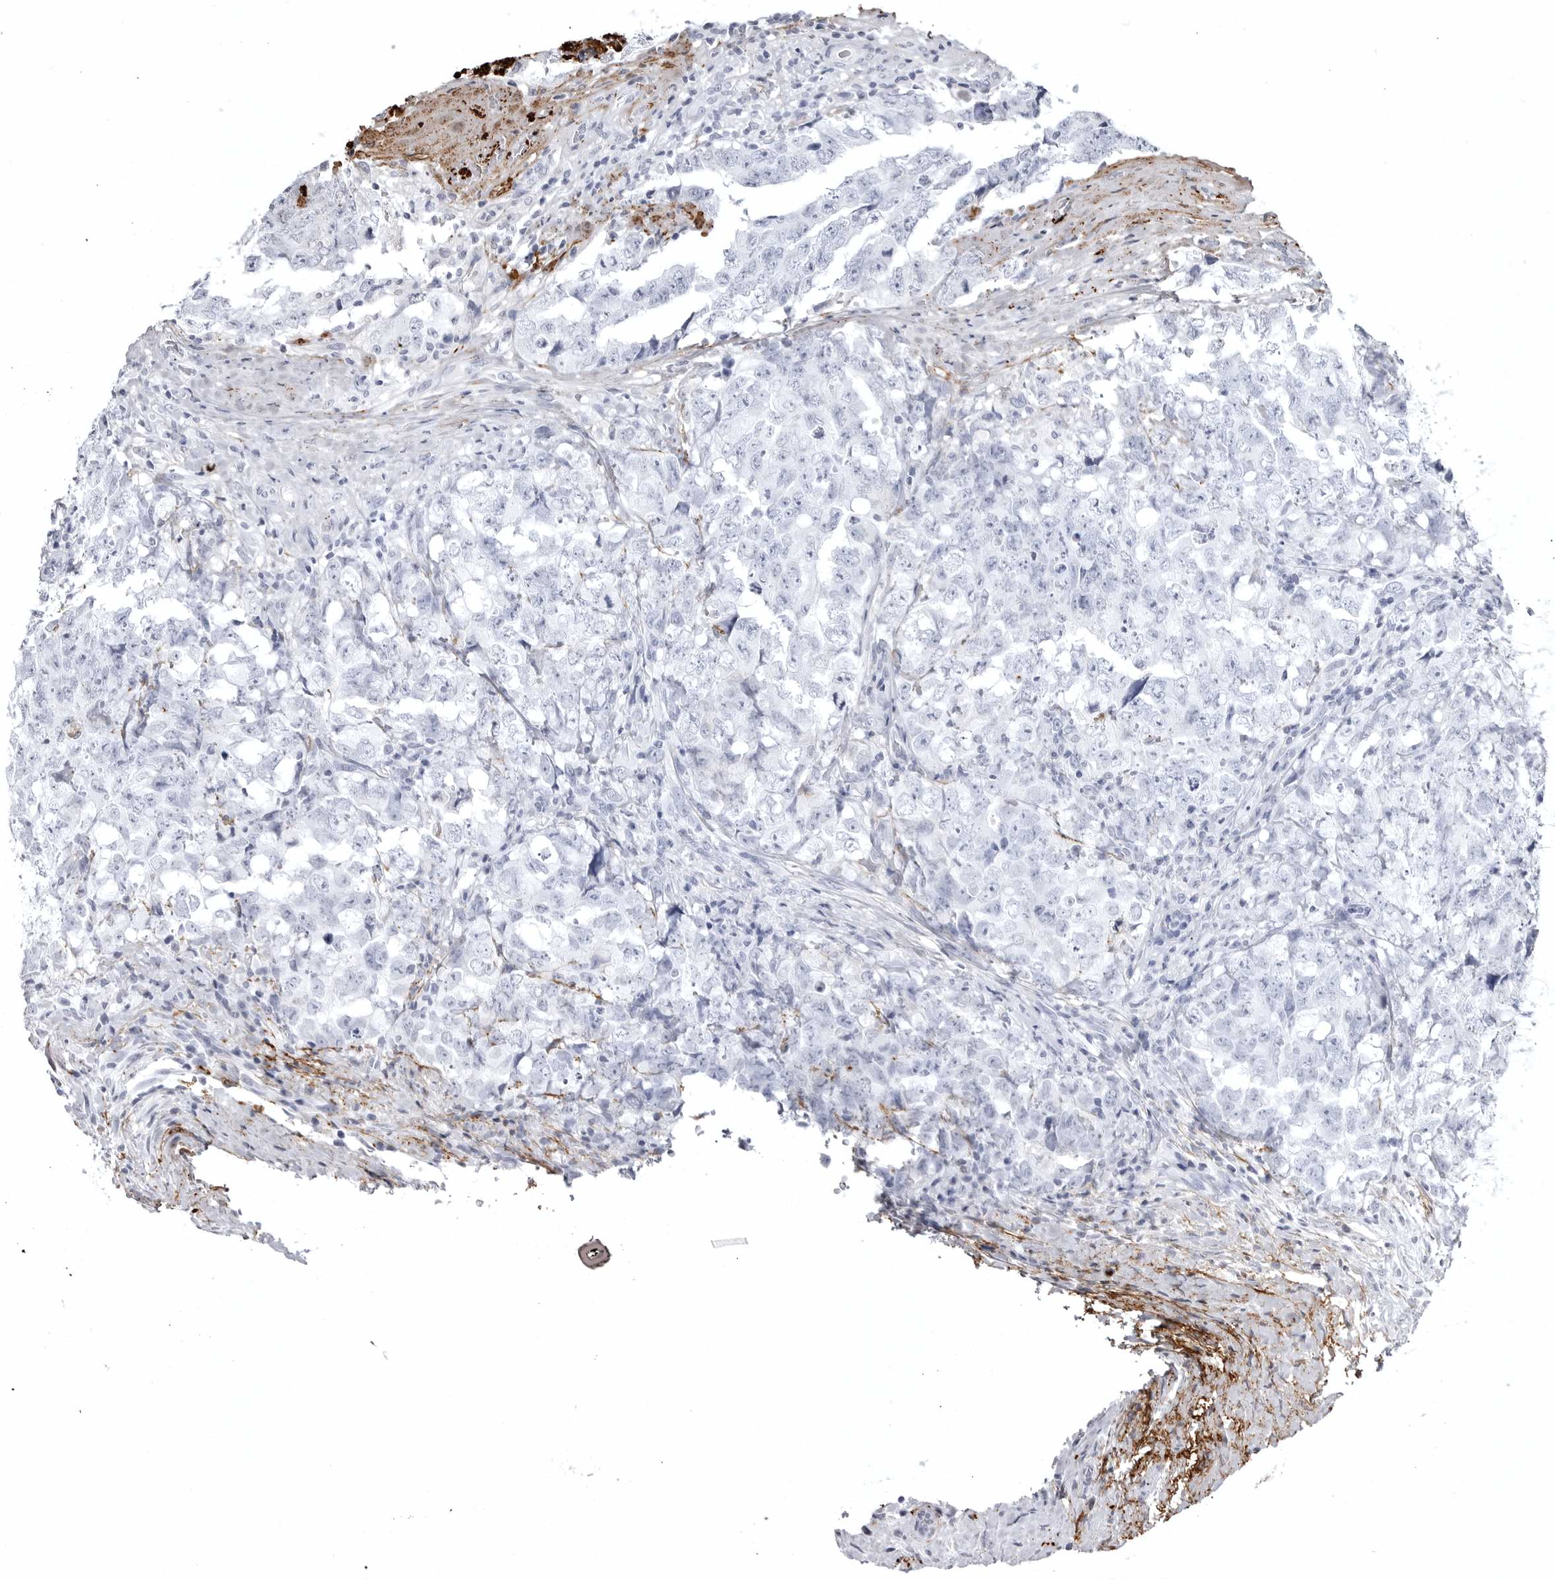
{"staining": {"intensity": "negative", "quantity": "none", "location": "none"}, "tissue": "testis cancer", "cell_type": "Tumor cells", "image_type": "cancer", "snomed": [{"axis": "morphology", "description": "Carcinoma, Embryonal, NOS"}, {"axis": "topography", "description": "Testis"}], "caption": "Immunohistochemistry (IHC) photomicrograph of testis embryonal carcinoma stained for a protein (brown), which reveals no expression in tumor cells. (Stains: DAB immunohistochemistry (IHC) with hematoxylin counter stain, Microscopy: brightfield microscopy at high magnification).", "gene": "COL26A1", "patient": {"sex": "male", "age": 26}}